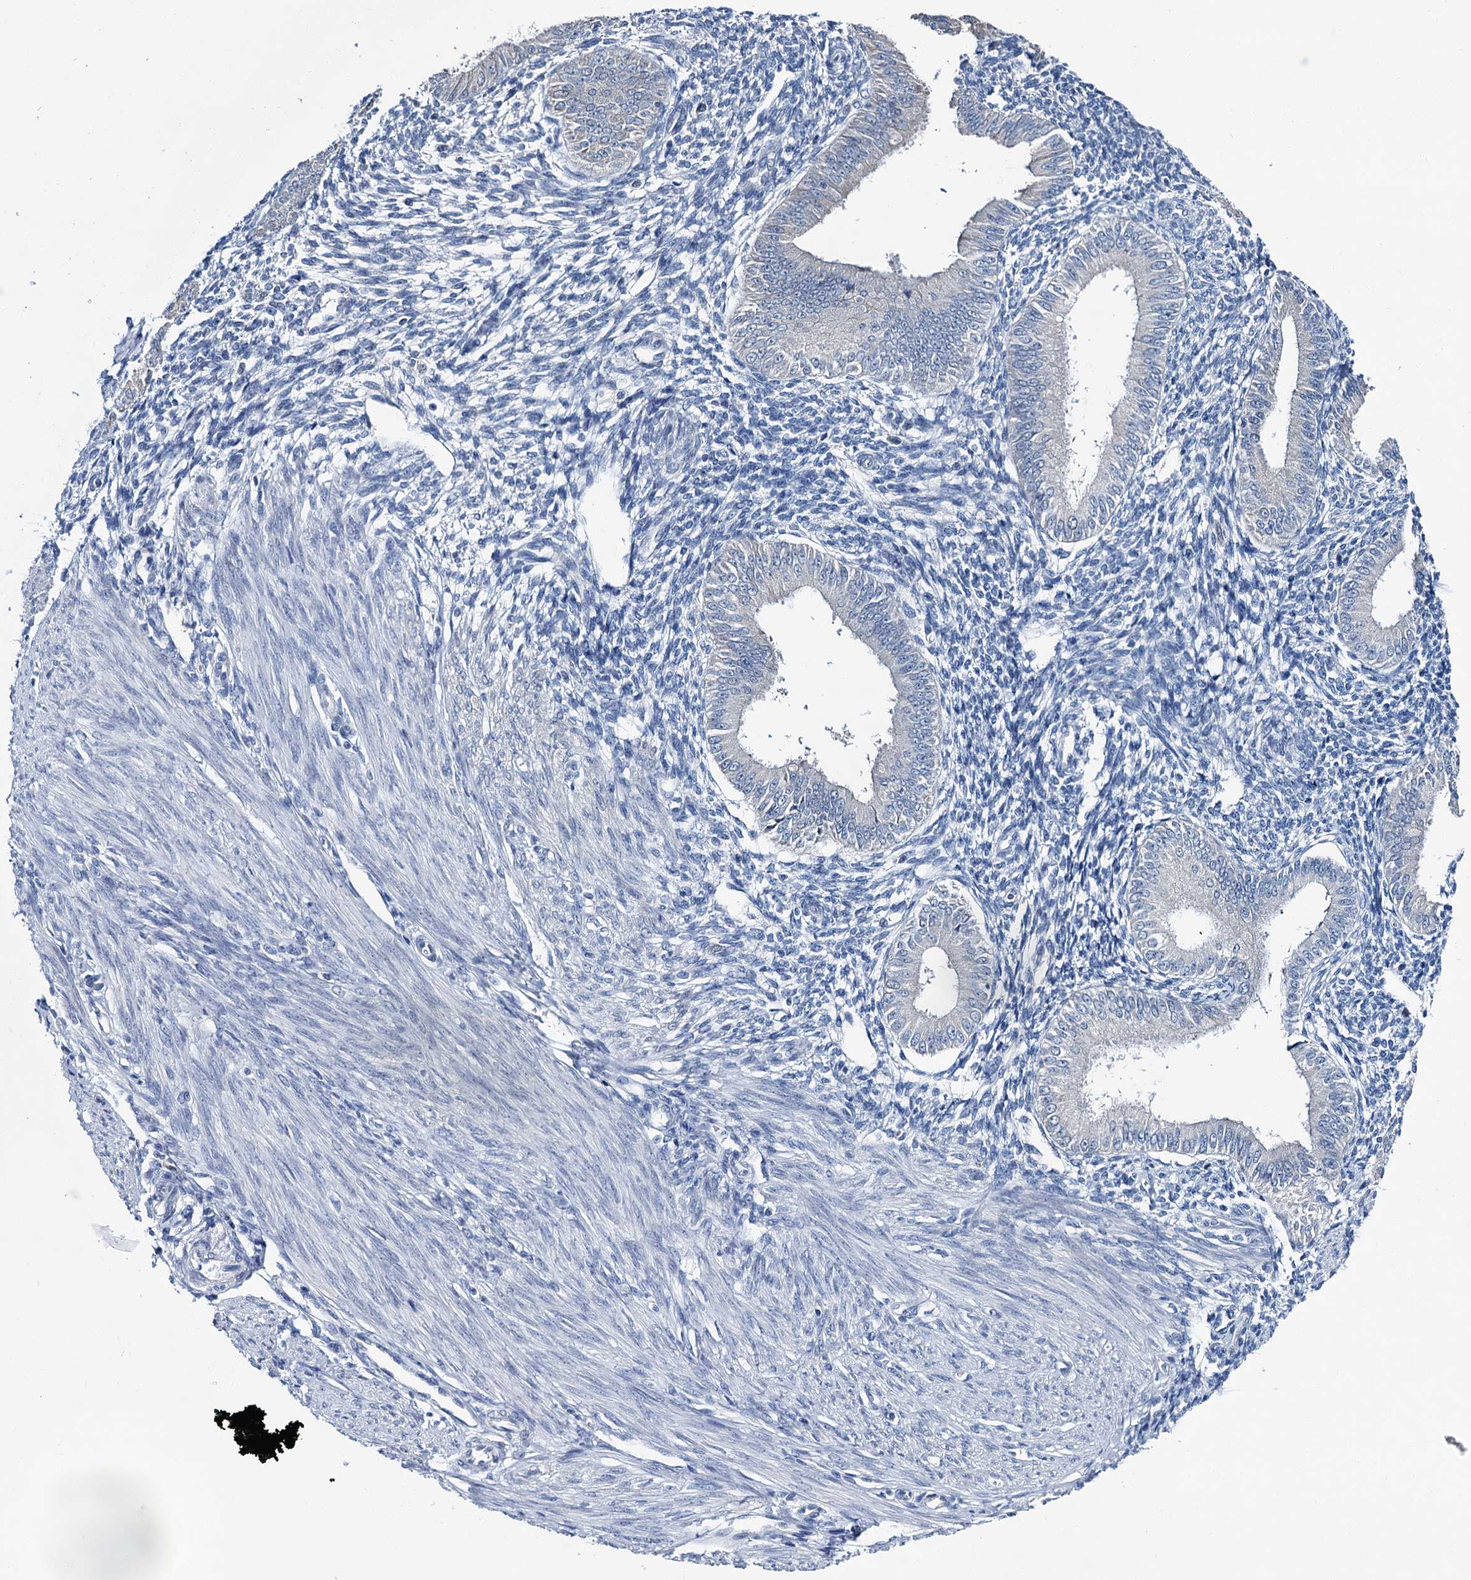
{"staining": {"intensity": "negative", "quantity": "none", "location": "none"}, "tissue": "endometrium", "cell_type": "Cells in endometrial stroma", "image_type": "normal", "snomed": [{"axis": "morphology", "description": "Normal tissue, NOS"}, {"axis": "topography", "description": "Uterus"}, {"axis": "topography", "description": "Endometrium"}], "caption": "Immunohistochemistry (IHC) histopathology image of benign endometrium stained for a protein (brown), which demonstrates no staining in cells in endometrial stroma.", "gene": "MIOX", "patient": {"sex": "female", "age": 48}}